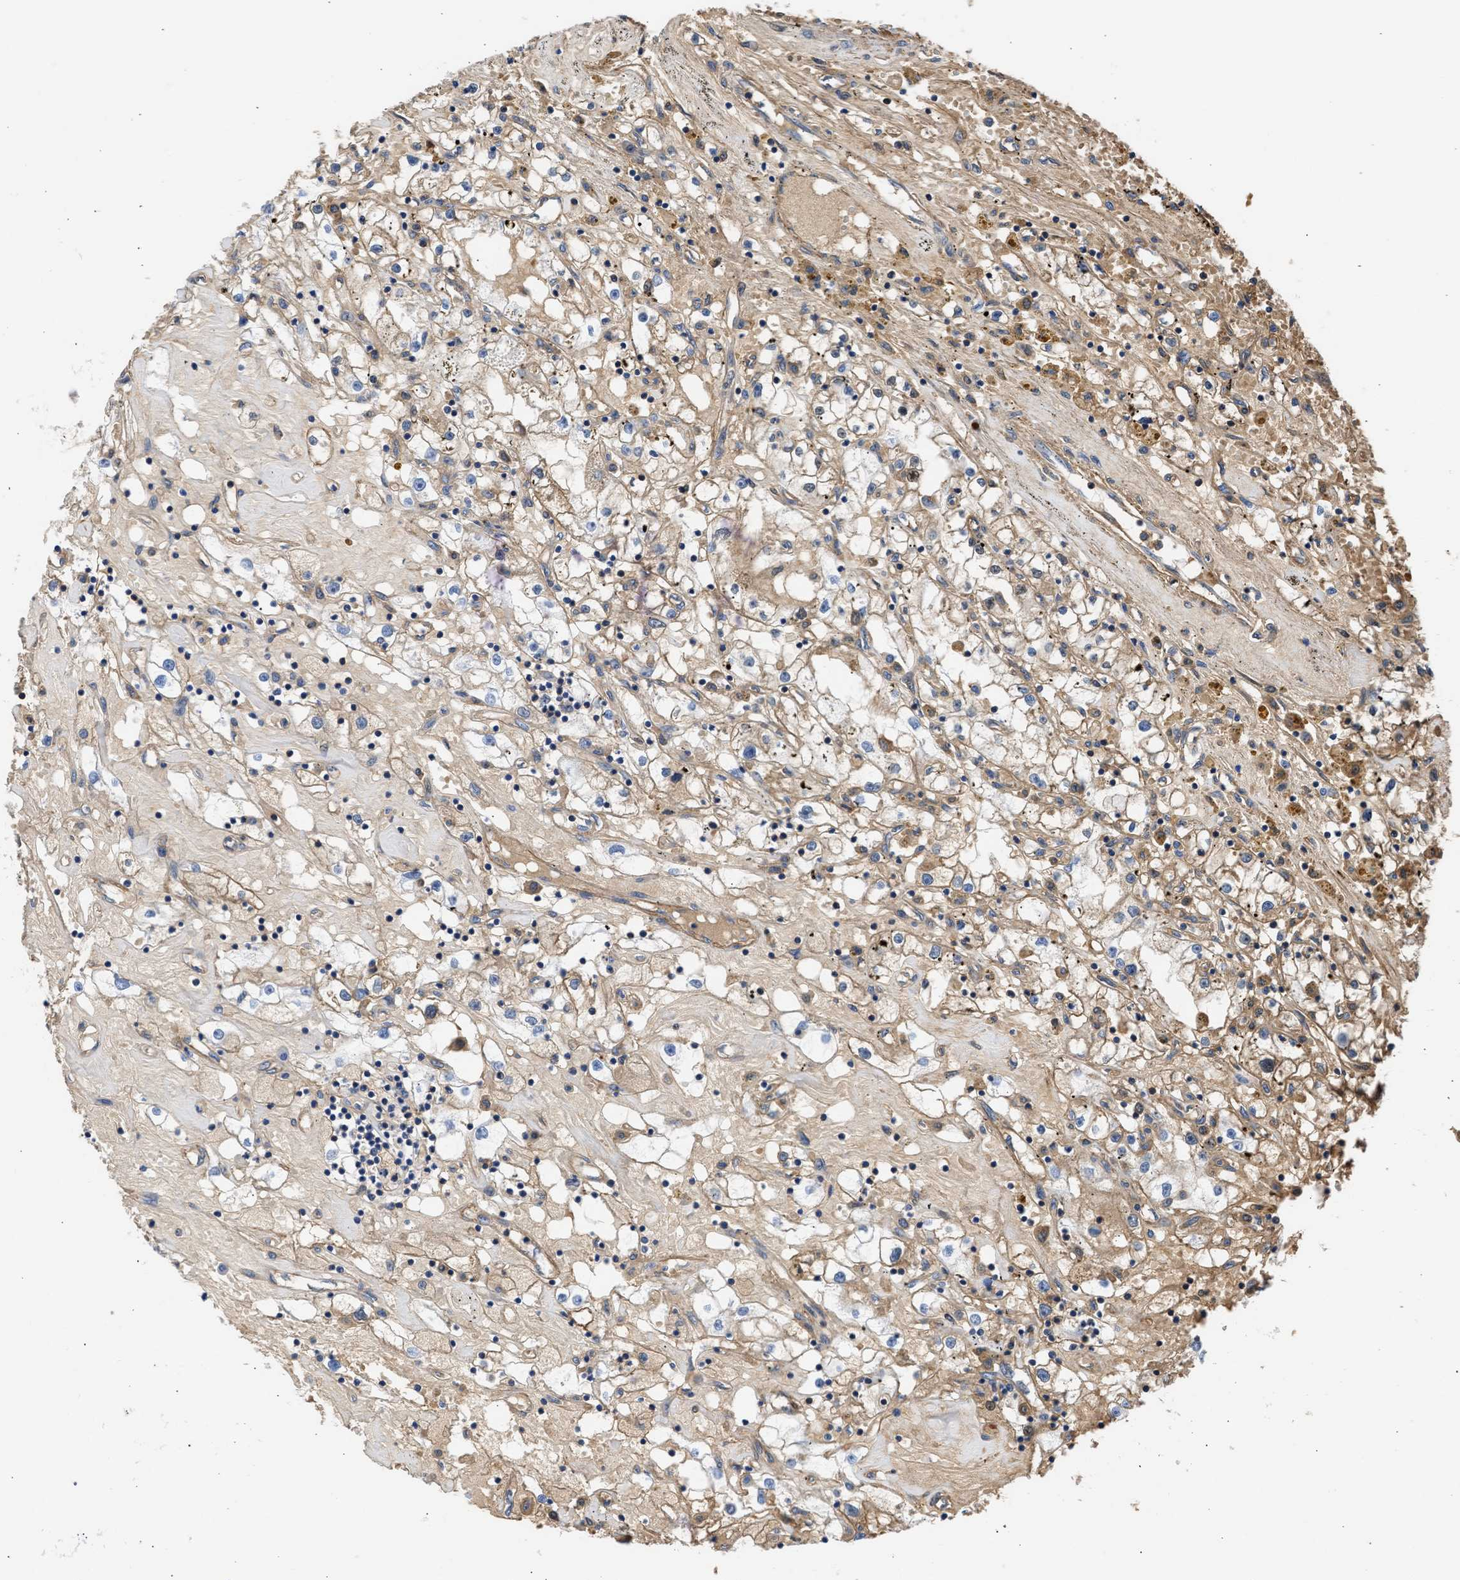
{"staining": {"intensity": "moderate", "quantity": "25%-75%", "location": "cytoplasmic/membranous"}, "tissue": "renal cancer", "cell_type": "Tumor cells", "image_type": "cancer", "snomed": [{"axis": "morphology", "description": "Adenocarcinoma, NOS"}, {"axis": "topography", "description": "Kidney"}], "caption": "Immunohistochemistry (DAB (3,3'-diaminobenzidine)) staining of human renal cancer displays moderate cytoplasmic/membranous protein expression in about 25%-75% of tumor cells.", "gene": "MAS1L", "patient": {"sex": "male", "age": 56}}